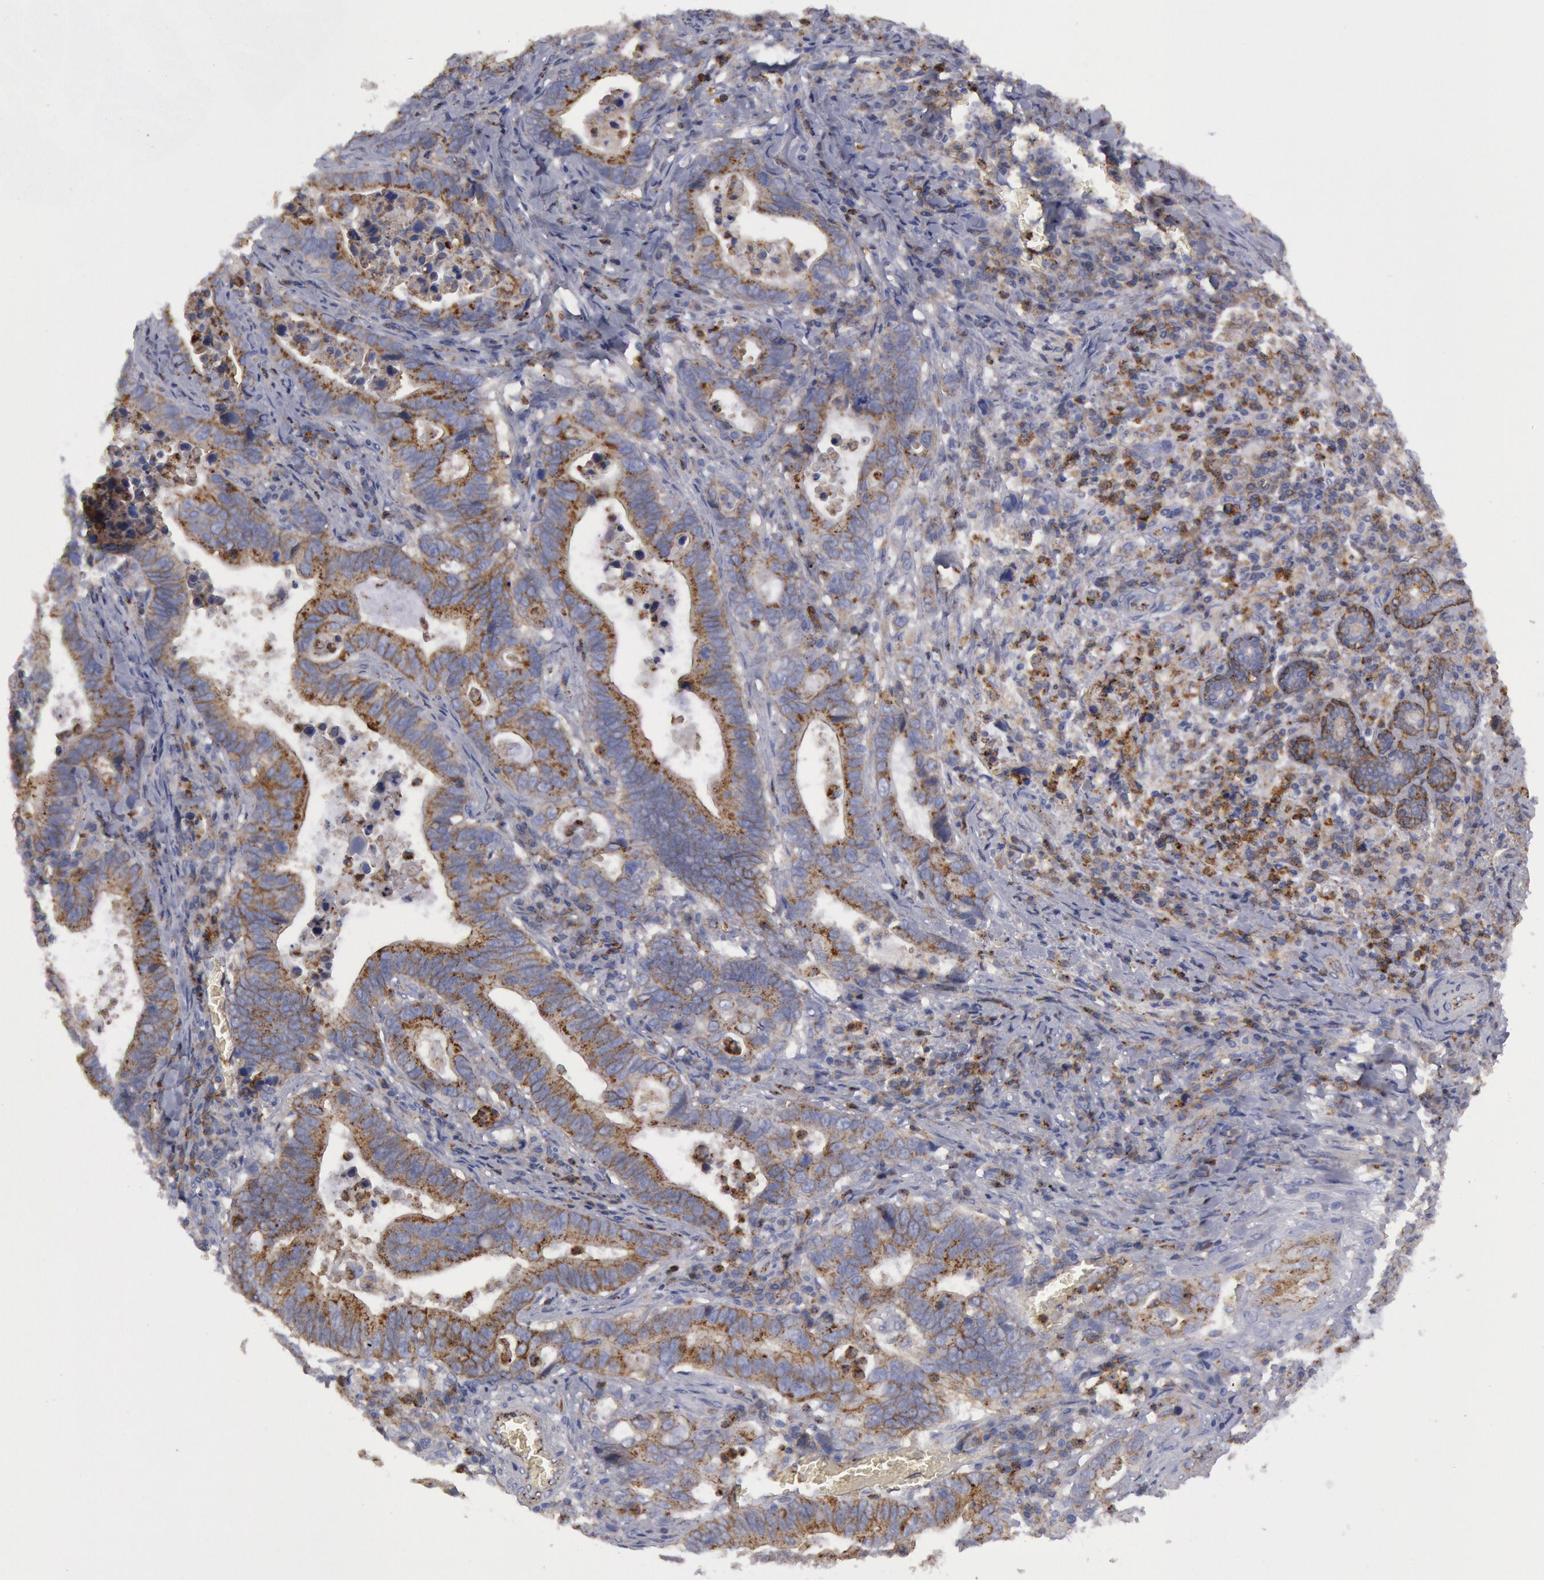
{"staining": {"intensity": "weak", "quantity": "25%-75%", "location": "cytoplasmic/membranous"}, "tissue": "stomach cancer", "cell_type": "Tumor cells", "image_type": "cancer", "snomed": [{"axis": "morphology", "description": "Adenocarcinoma, NOS"}, {"axis": "topography", "description": "Stomach, upper"}], "caption": "A brown stain labels weak cytoplasmic/membranous expression of a protein in human stomach cancer tumor cells. (DAB IHC, brown staining for protein, blue staining for nuclei).", "gene": "FLOT1", "patient": {"sex": "male", "age": 63}}